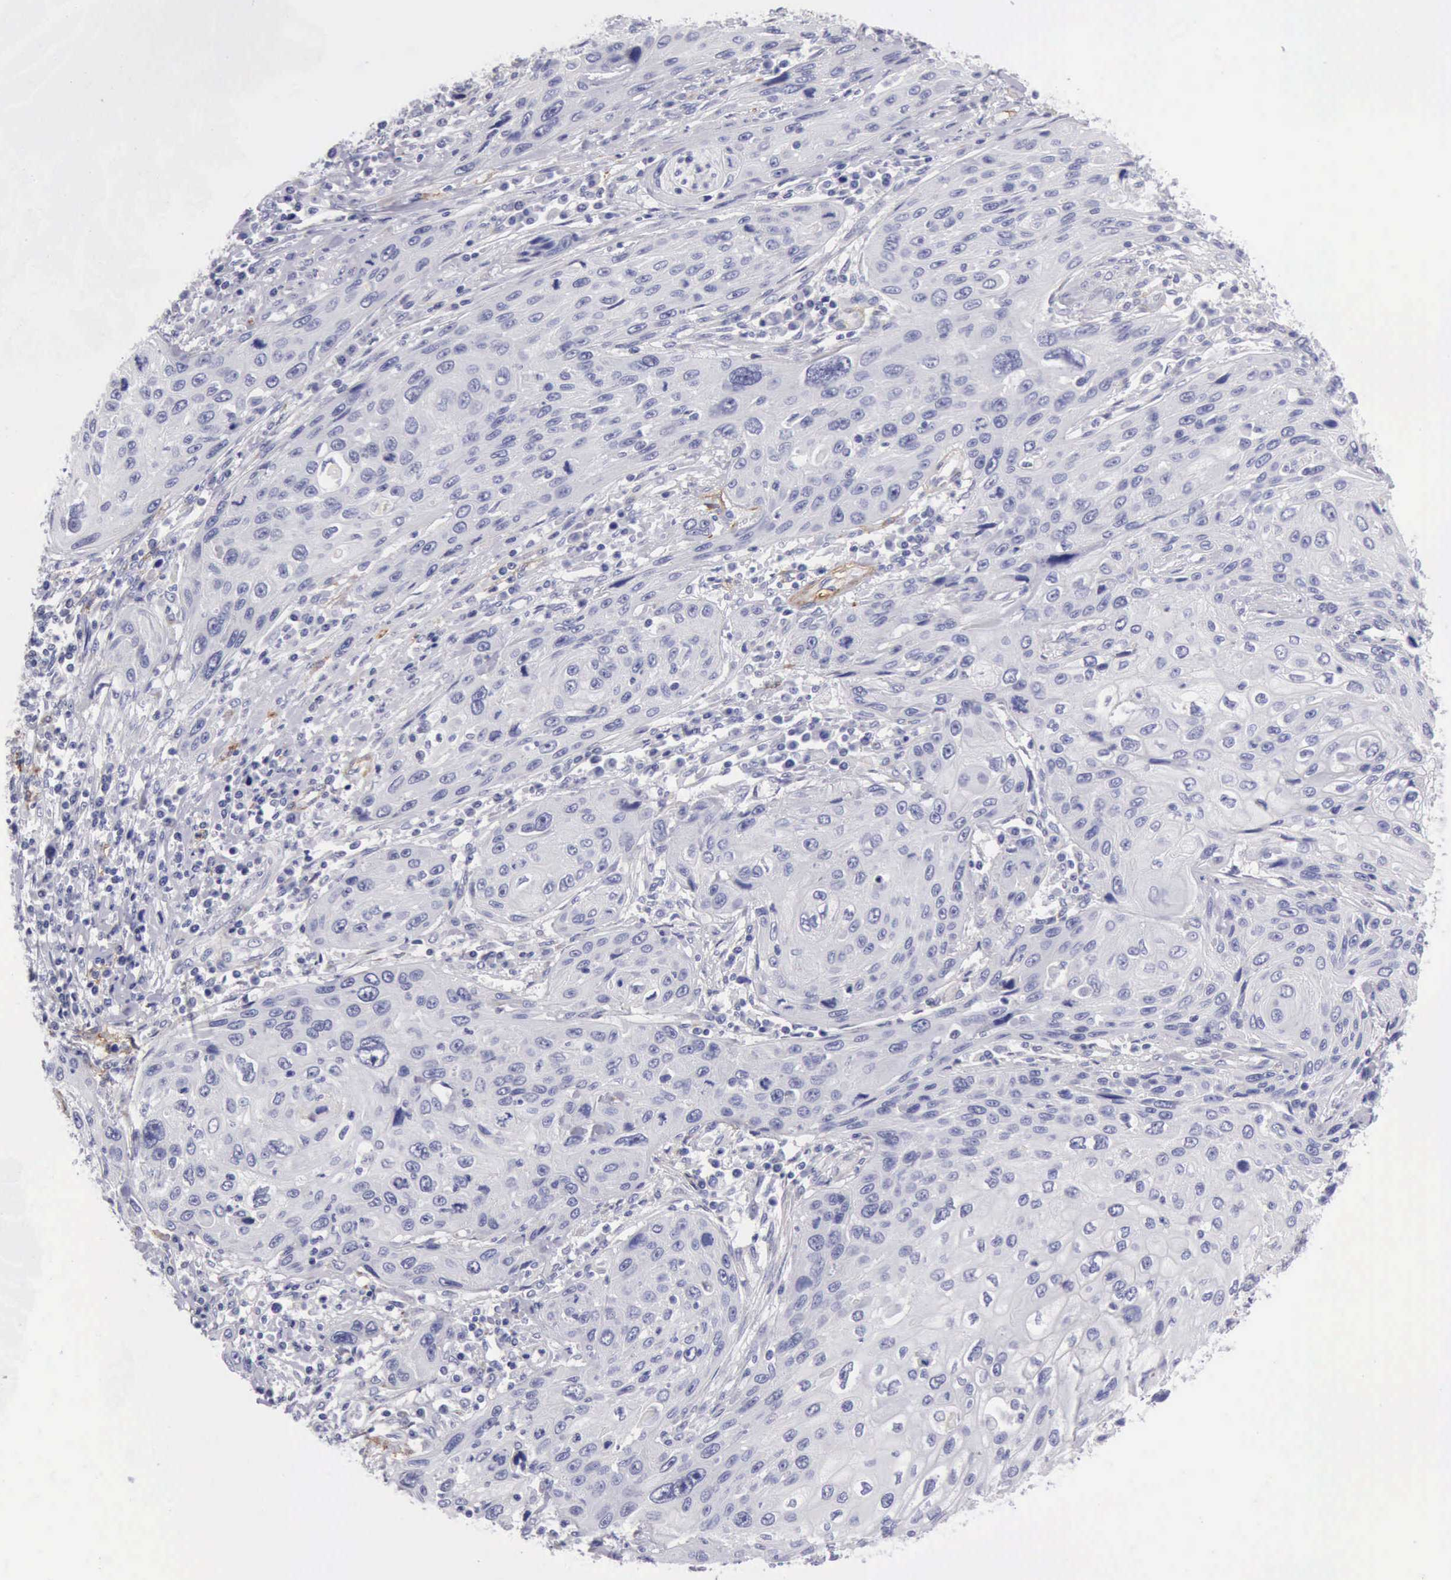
{"staining": {"intensity": "negative", "quantity": "none", "location": "none"}, "tissue": "cervical cancer", "cell_type": "Tumor cells", "image_type": "cancer", "snomed": [{"axis": "morphology", "description": "Squamous cell carcinoma, NOS"}, {"axis": "topography", "description": "Cervix"}], "caption": "Protein analysis of cervical squamous cell carcinoma reveals no significant expression in tumor cells. The staining was performed using DAB to visualize the protein expression in brown, while the nuclei were stained in blue with hematoxylin (Magnification: 20x).", "gene": "AOC3", "patient": {"sex": "female", "age": 32}}